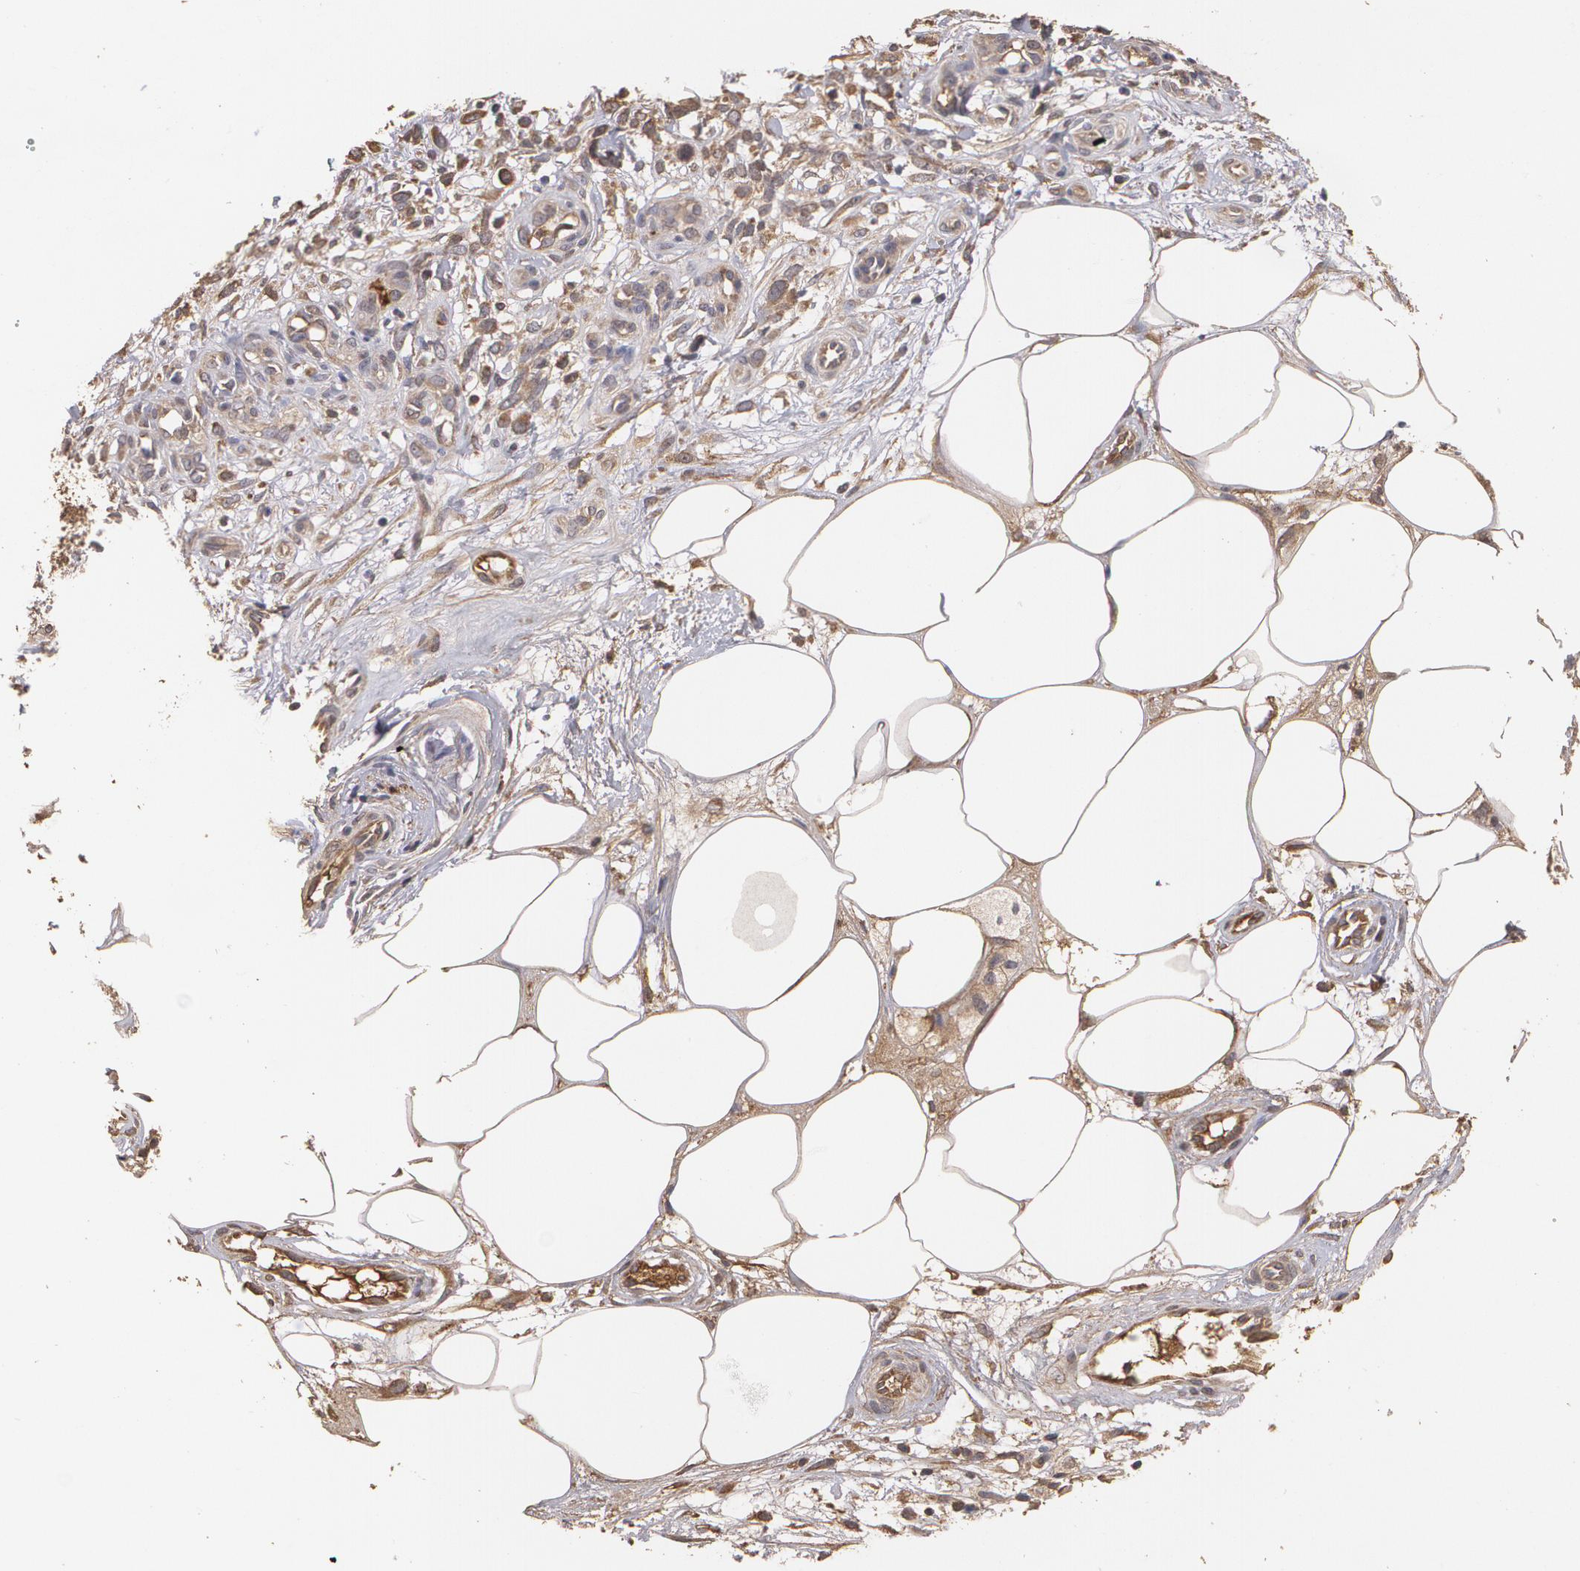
{"staining": {"intensity": "weak", "quantity": ">75%", "location": "cytoplasmic/membranous"}, "tissue": "melanoma", "cell_type": "Tumor cells", "image_type": "cancer", "snomed": [{"axis": "morphology", "description": "Malignant melanoma, NOS"}, {"axis": "topography", "description": "Skin"}], "caption": "The image exhibits staining of melanoma, revealing weak cytoplasmic/membranous protein positivity (brown color) within tumor cells. The staining was performed using DAB (3,3'-diaminobenzidine) to visualize the protein expression in brown, while the nuclei were stained in blue with hematoxylin (Magnification: 20x).", "gene": "PON1", "patient": {"sex": "female", "age": 85}}